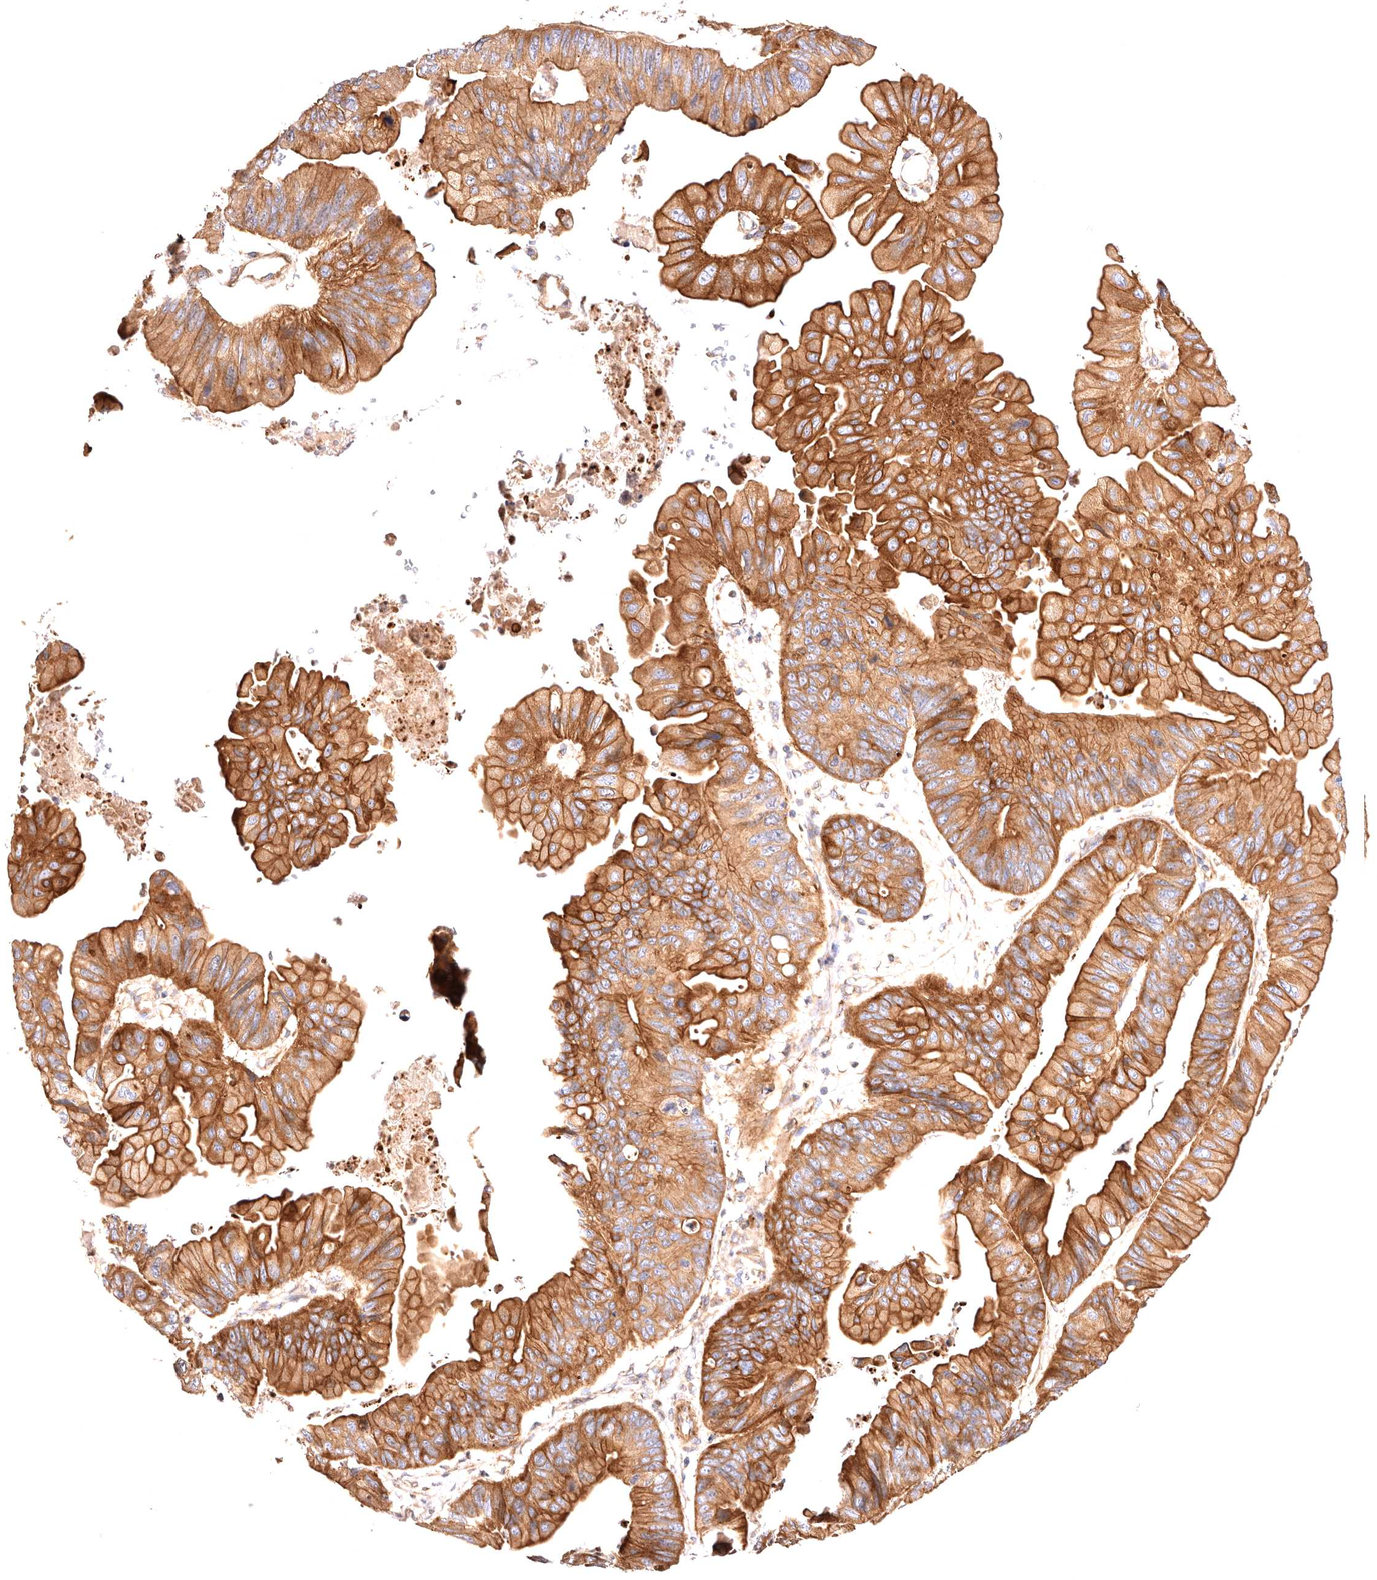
{"staining": {"intensity": "strong", "quantity": ">75%", "location": "cytoplasmic/membranous"}, "tissue": "ovarian cancer", "cell_type": "Tumor cells", "image_type": "cancer", "snomed": [{"axis": "morphology", "description": "Cystadenocarcinoma, mucinous, NOS"}, {"axis": "topography", "description": "Ovary"}], "caption": "Immunohistochemical staining of human mucinous cystadenocarcinoma (ovarian) displays high levels of strong cytoplasmic/membranous staining in approximately >75% of tumor cells.", "gene": "VPS45", "patient": {"sex": "female", "age": 61}}